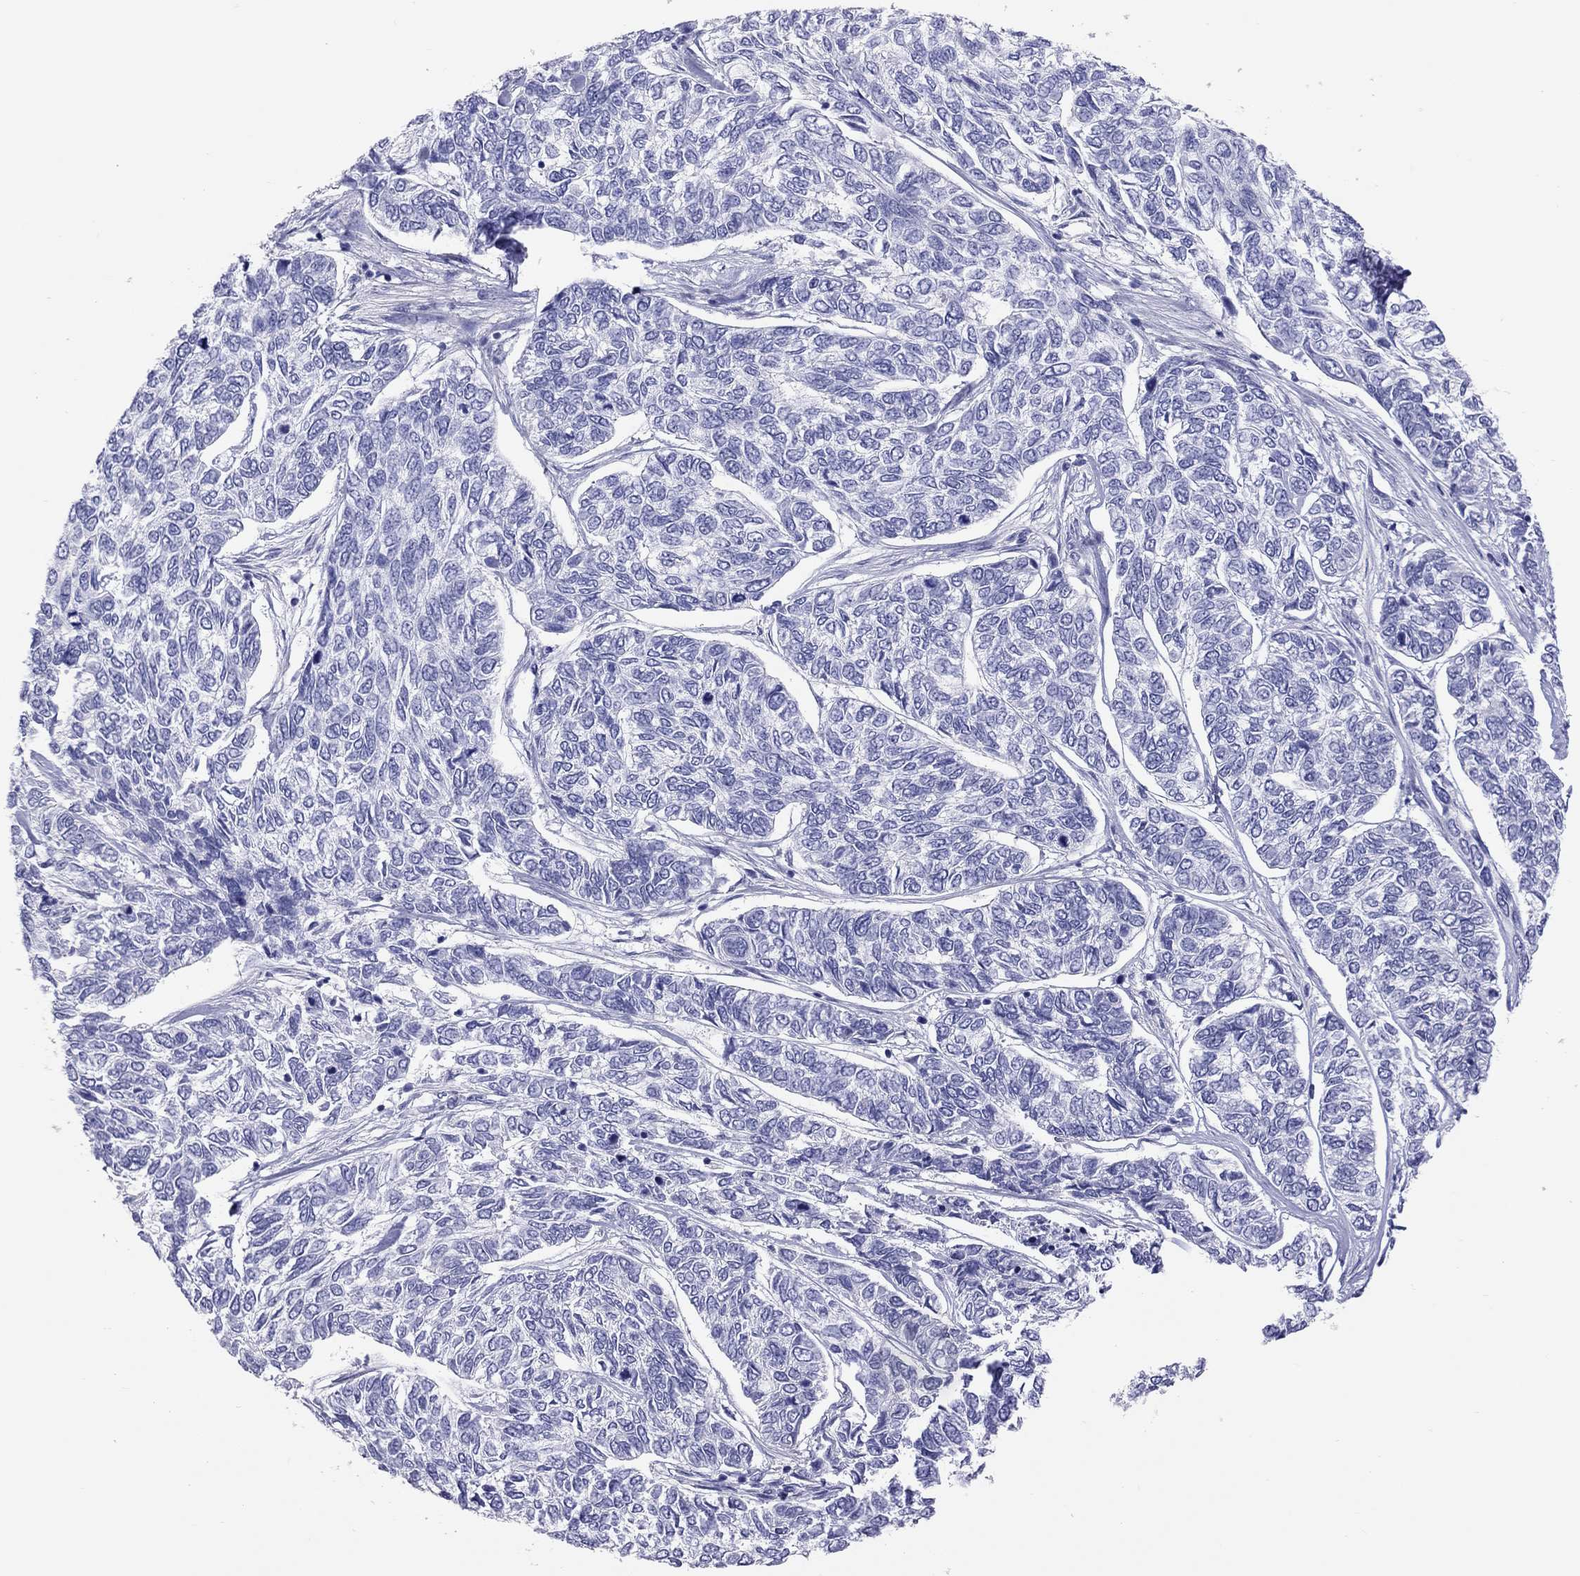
{"staining": {"intensity": "negative", "quantity": "none", "location": "none"}, "tissue": "skin cancer", "cell_type": "Tumor cells", "image_type": "cancer", "snomed": [{"axis": "morphology", "description": "Basal cell carcinoma"}, {"axis": "topography", "description": "Skin"}], "caption": "DAB immunohistochemical staining of human skin cancer (basal cell carcinoma) displays no significant expression in tumor cells.", "gene": "PSMB11", "patient": {"sex": "female", "age": 65}}